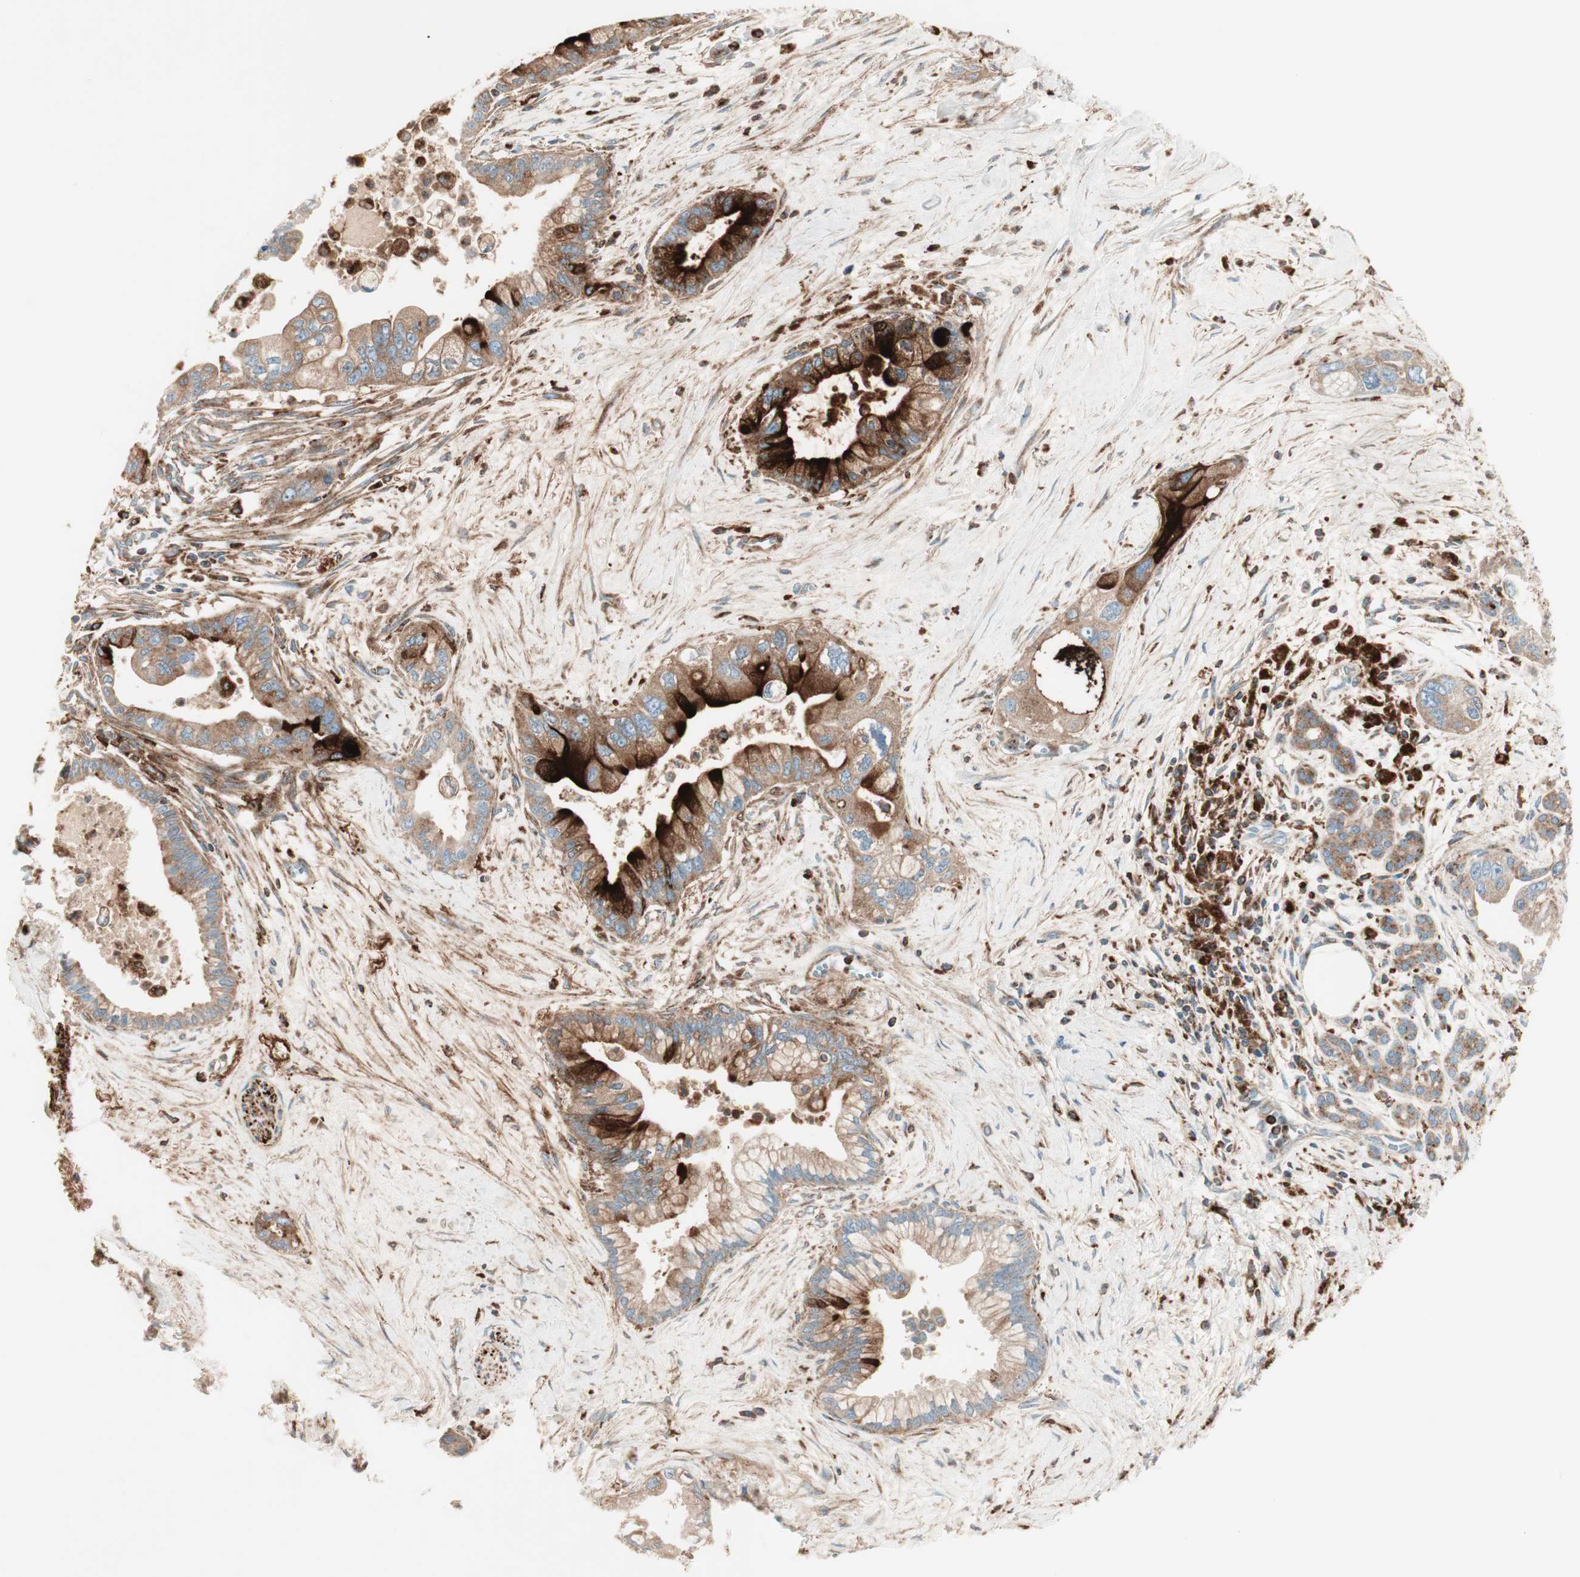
{"staining": {"intensity": "strong", "quantity": "<25%", "location": "cytoplasmic/membranous"}, "tissue": "pancreatic cancer", "cell_type": "Tumor cells", "image_type": "cancer", "snomed": [{"axis": "morphology", "description": "Adenocarcinoma, NOS"}, {"axis": "topography", "description": "Pancreas"}], "caption": "A micrograph of human pancreatic cancer (adenocarcinoma) stained for a protein shows strong cytoplasmic/membranous brown staining in tumor cells. (IHC, brightfield microscopy, high magnification).", "gene": "ATP6V1G1", "patient": {"sex": "male", "age": 70}}